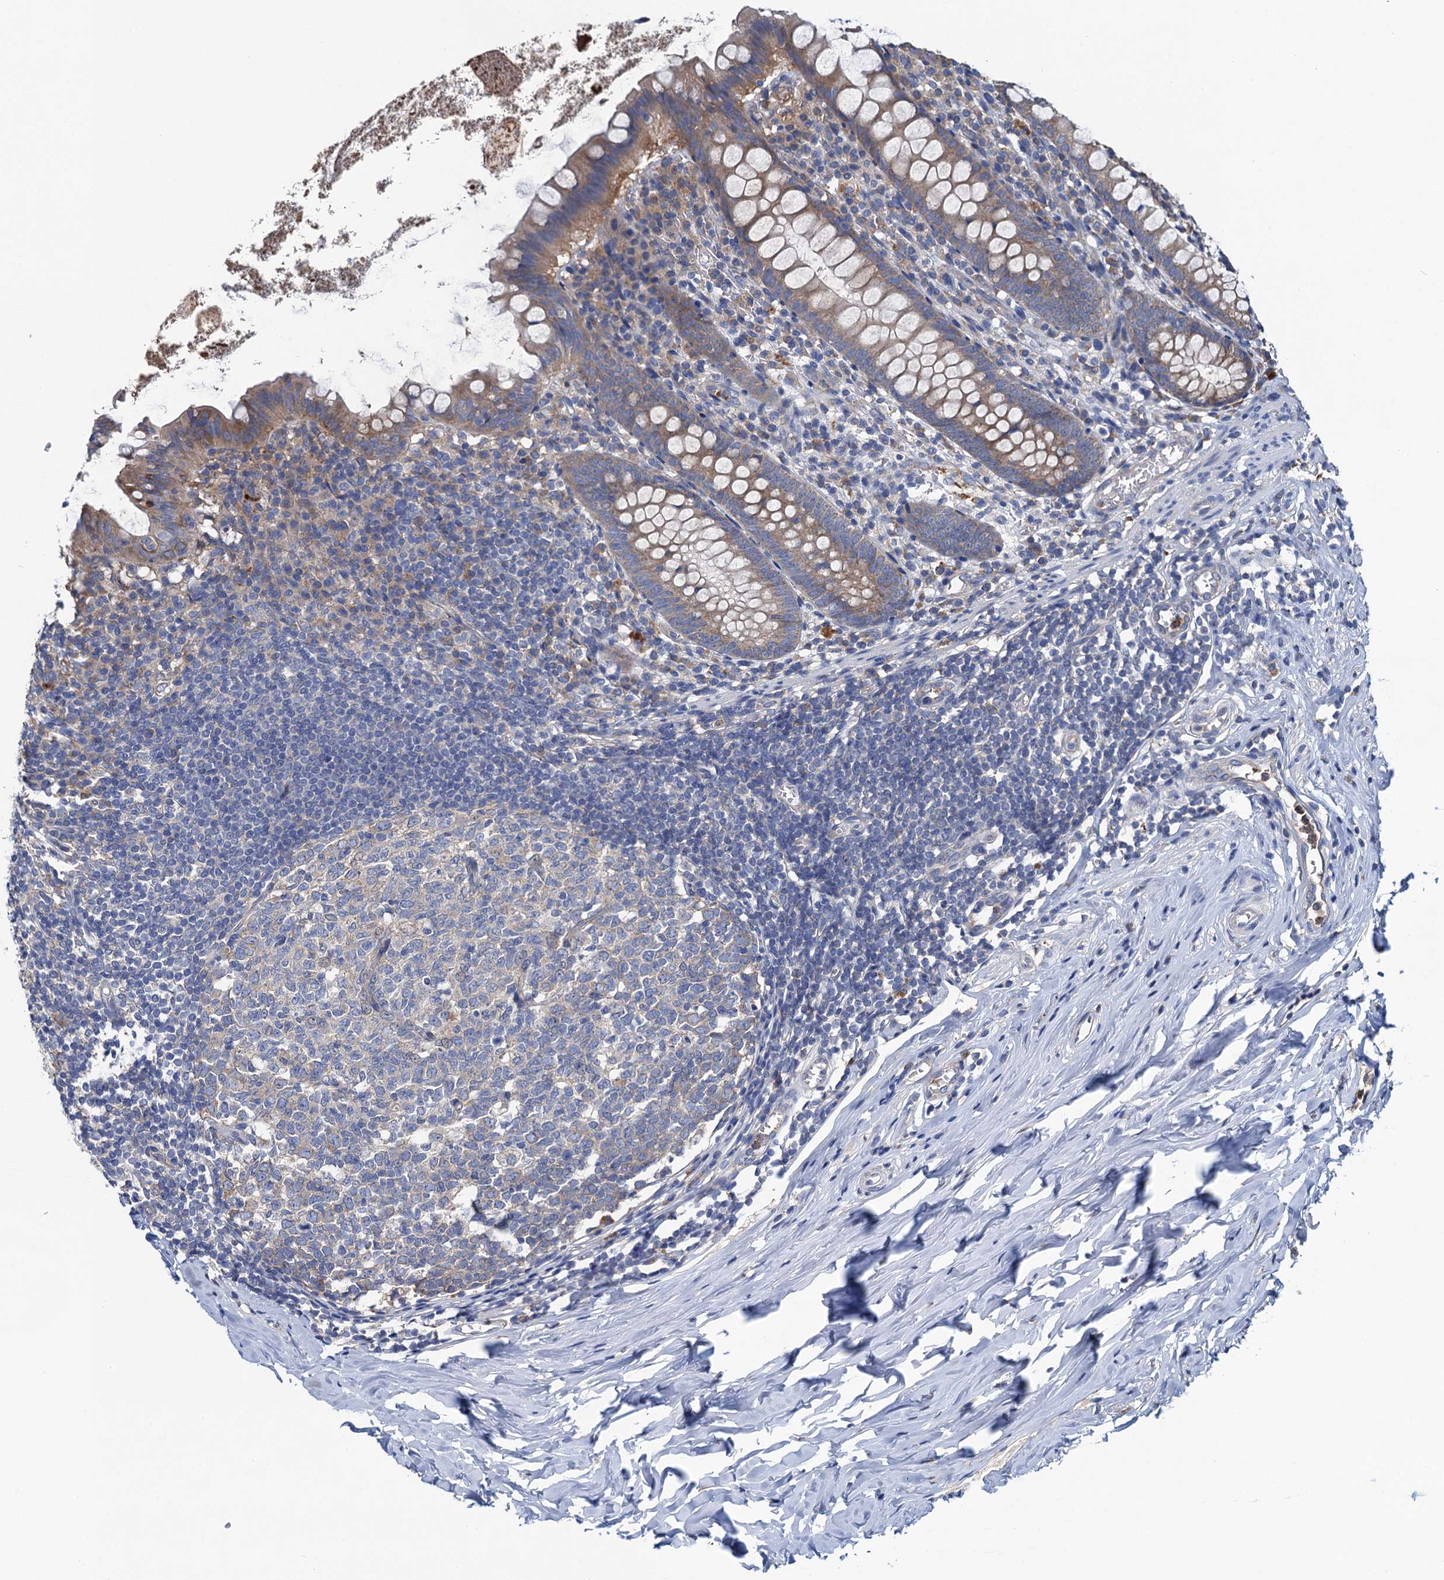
{"staining": {"intensity": "moderate", "quantity": ">75%", "location": "cytoplasmic/membranous"}, "tissue": "appendix", "cell_type": "Glandular cells", "image_type": "normal", "snomed": [{"axis": "morphology", "description": "Normal tissue, NOS"}, {"axis": "topography", "description": "Appendix"}], "caption": "Protein staining of unremarkable appendix displays moderate cytoplasmic/membranous positivity in about >75% of glandular cells. The protein is shown in brown color, while the nuclei are stained blue.", "gene": "ADCY9", "patient": {"sex": "female", "age": 51}}